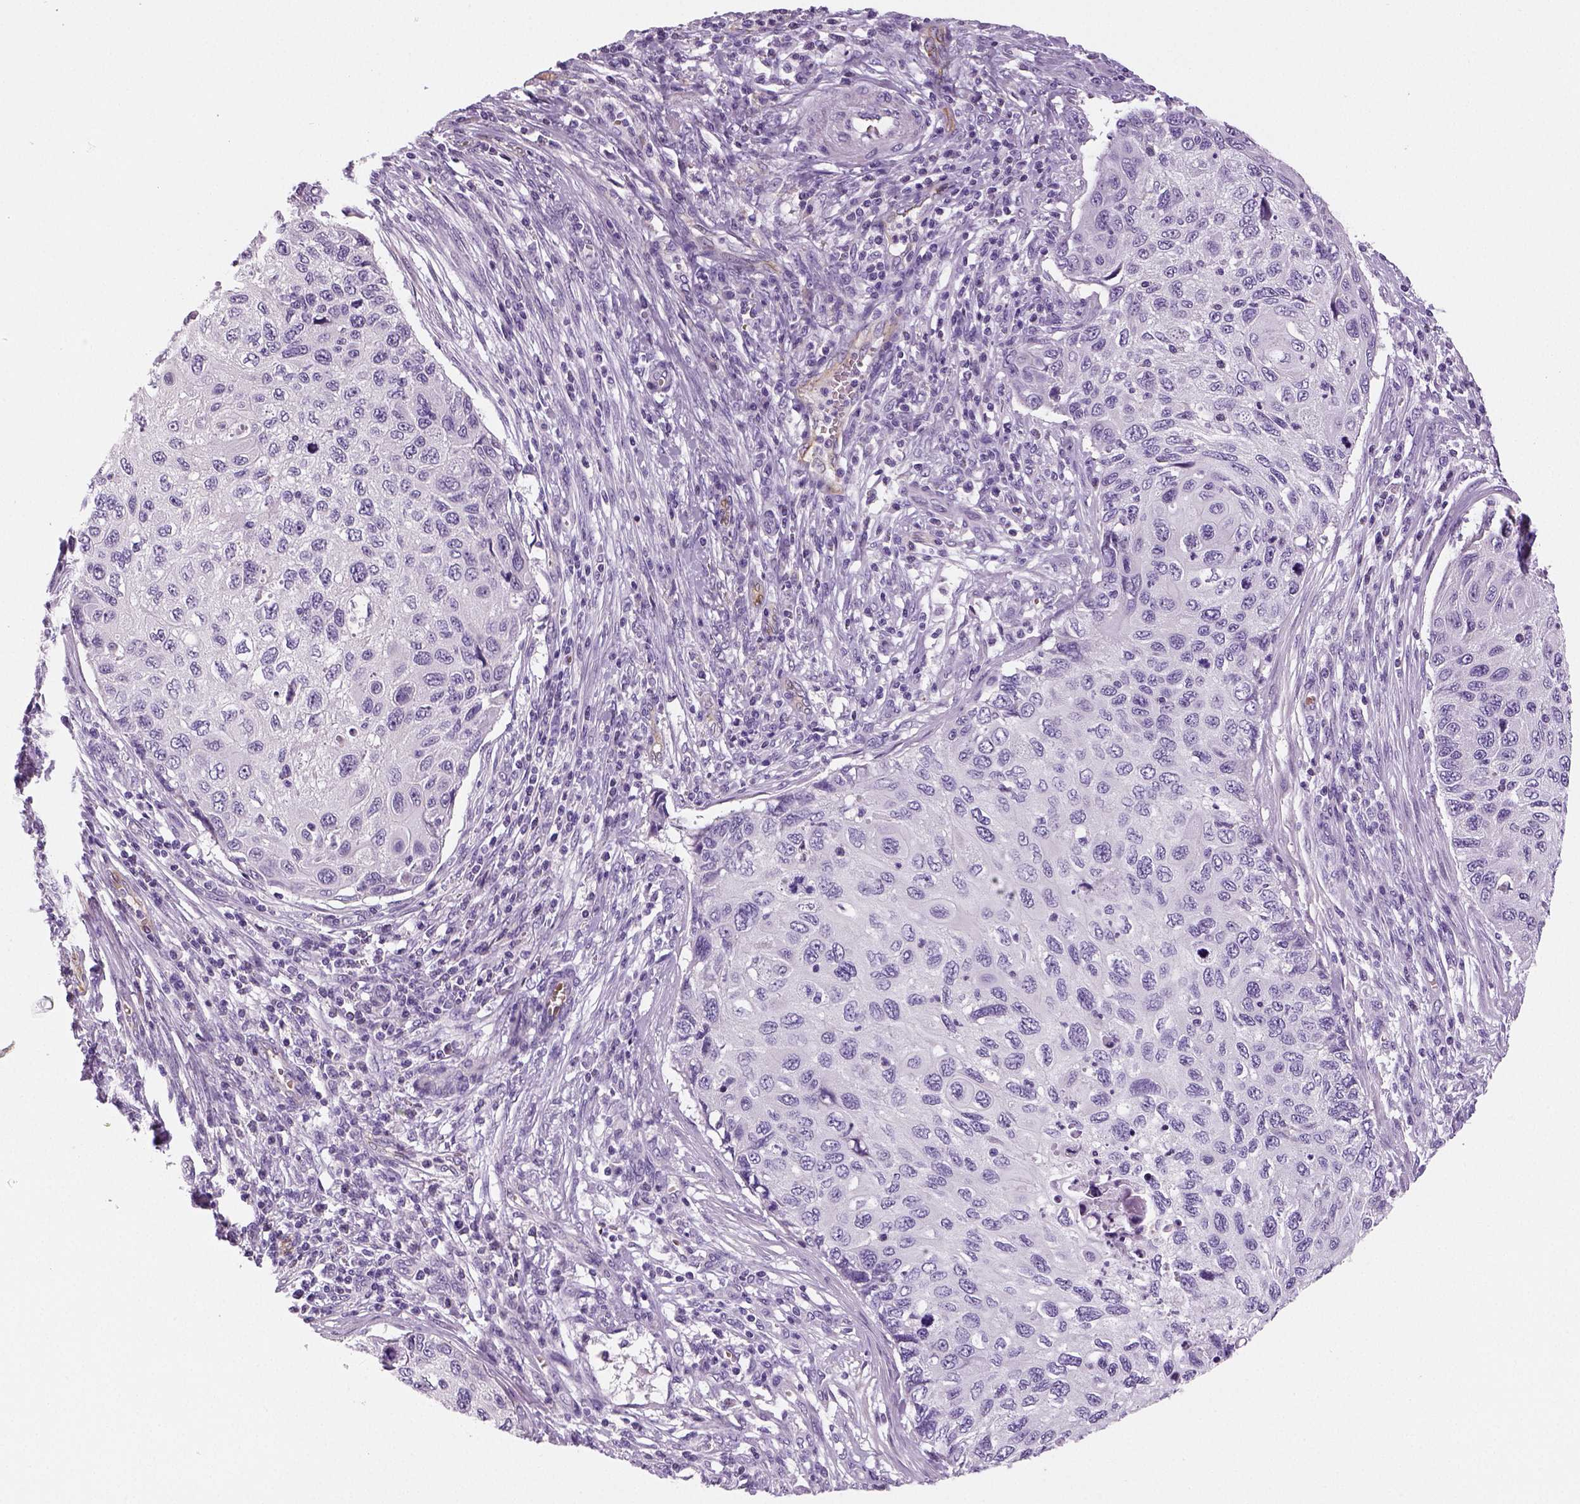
{"staining": {"intensity": "negative", "quantity": "none", "location": "none"}, "tissue": "cervical cancer", "cell_type": "Tumor cells", "image_type": "cancer", "snomed": [{"axis": "morphology", "description": "Squamous cell carcinoma, NOS"}, {"axis": "topography", "description": "Cervix"}], "caption": "This is an immunohistochemistry image of human cervical cancer. There is no staining in tumor cells.", "gene": "TSPAN7", "patient": {"sex": "female", "age": 70}}